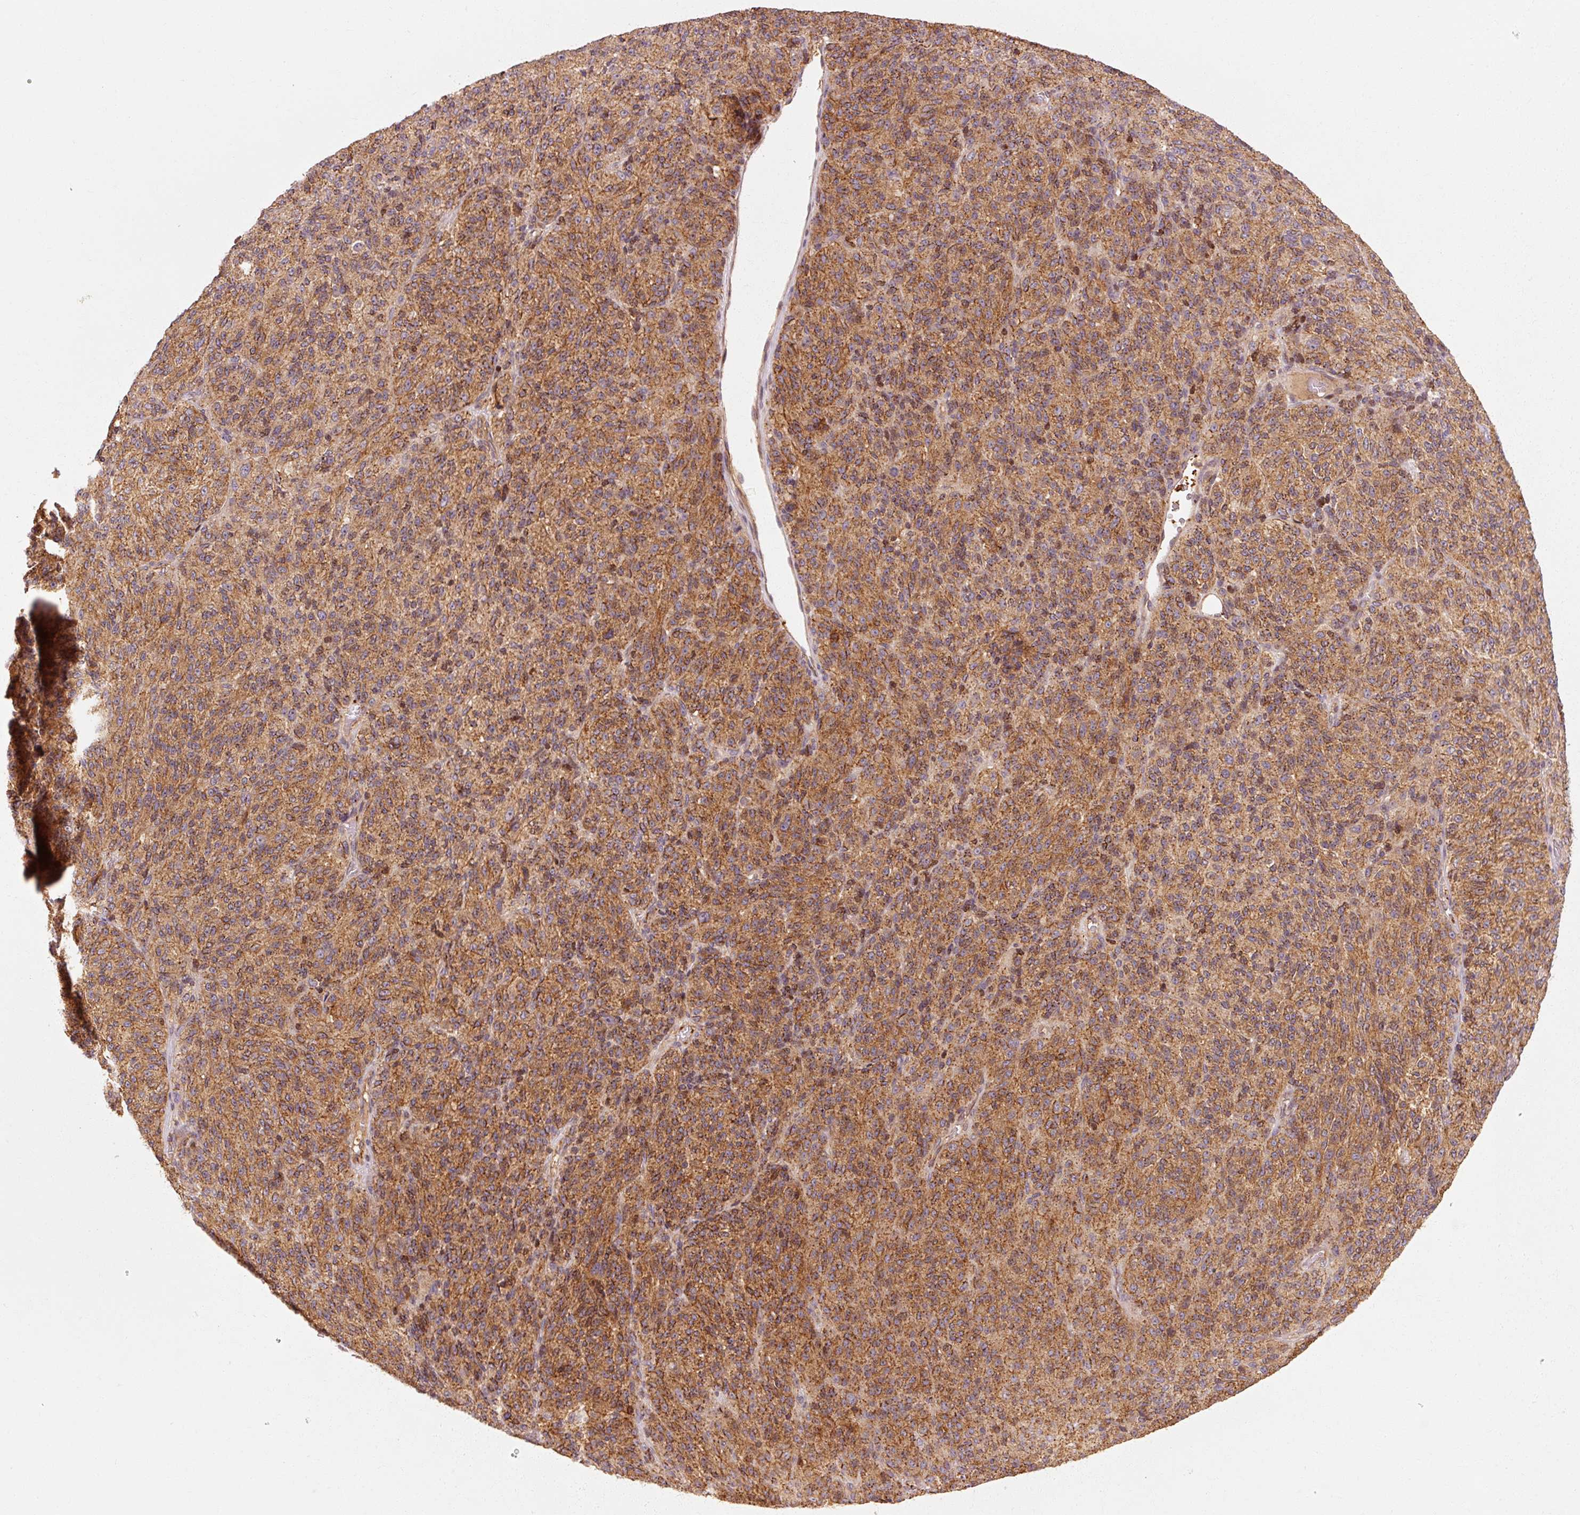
{"staining": {"intensity": "moderate", "quantity": ">75%", "location": "cytoplasmic/membranous"}, "tissue": "melanoma", "cell_type": "Tumor cells", "image_type": "cancer", "snomed": [{"axis": "morphology", "description": "Malignant melanoma, Metastatic site"}, {"axis": "topography", "description": "Brain"}], "caption": "A micrograph of melanoma stained for a protein shows moderate cytoplasmic/membranous brown staining in tumor cells.", "gene": "CTNNA1", "patient": {"sex": "female", "age": 56}}